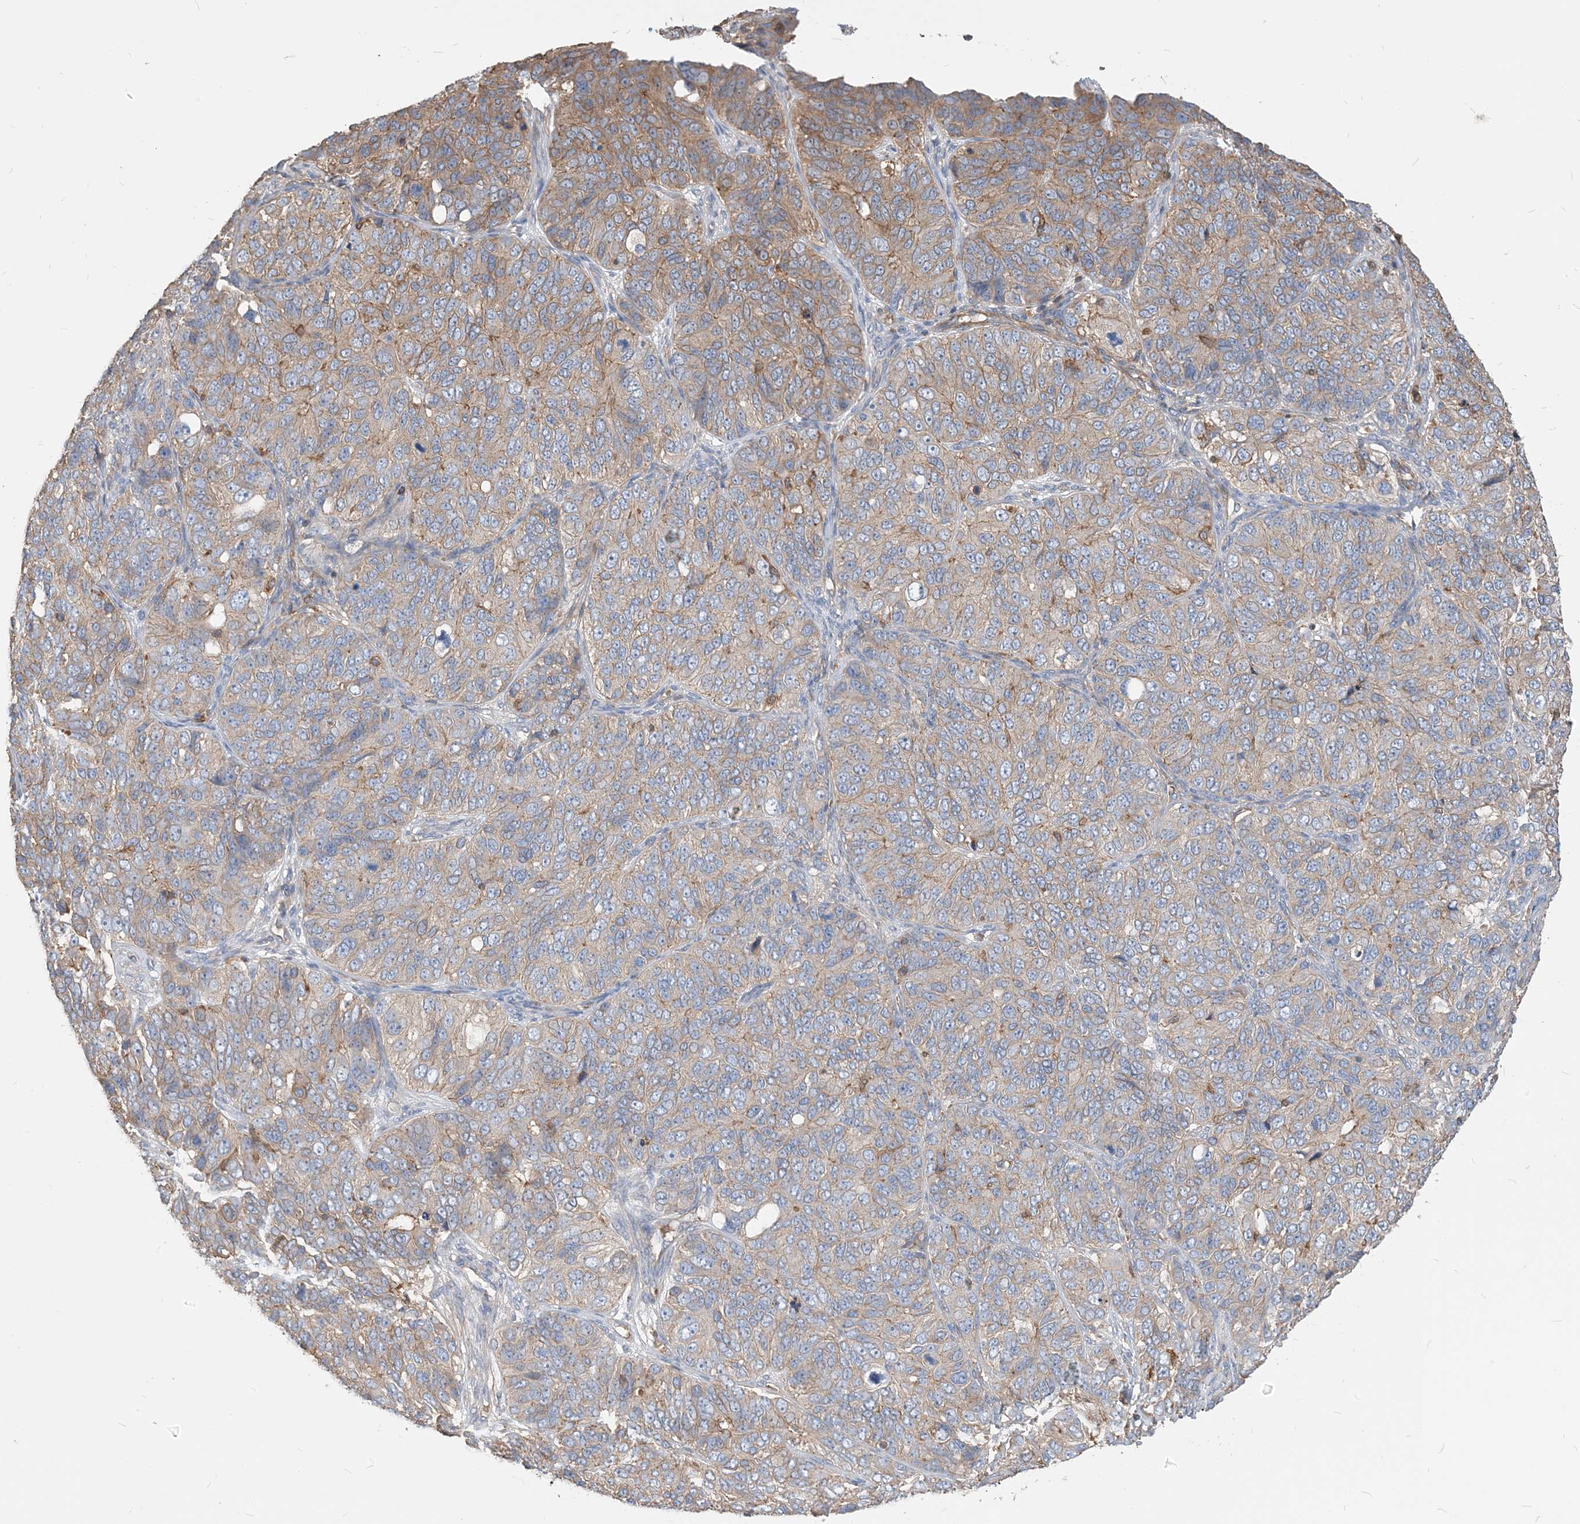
{"staining": {"intensity": "moderate", "quantity": "25%-75%", "location": "cytoplasmic/membranous"}, "tissue": "ovarian cancer", "cell_type": "Tumor cells", "image_type": "cancer", "snomed": [{"axis": "morphology", "description": "Carcinoma, endometroid"}, {"axis": "topography", "description": "Ovary"}], "caption": "Human ovarian cancer (endometroid carcinoma) stained with a protein marker reveals moderate staining in tumor cells.", "gene": "PARVG", "patient": {"sex": "female", "age": 51}}